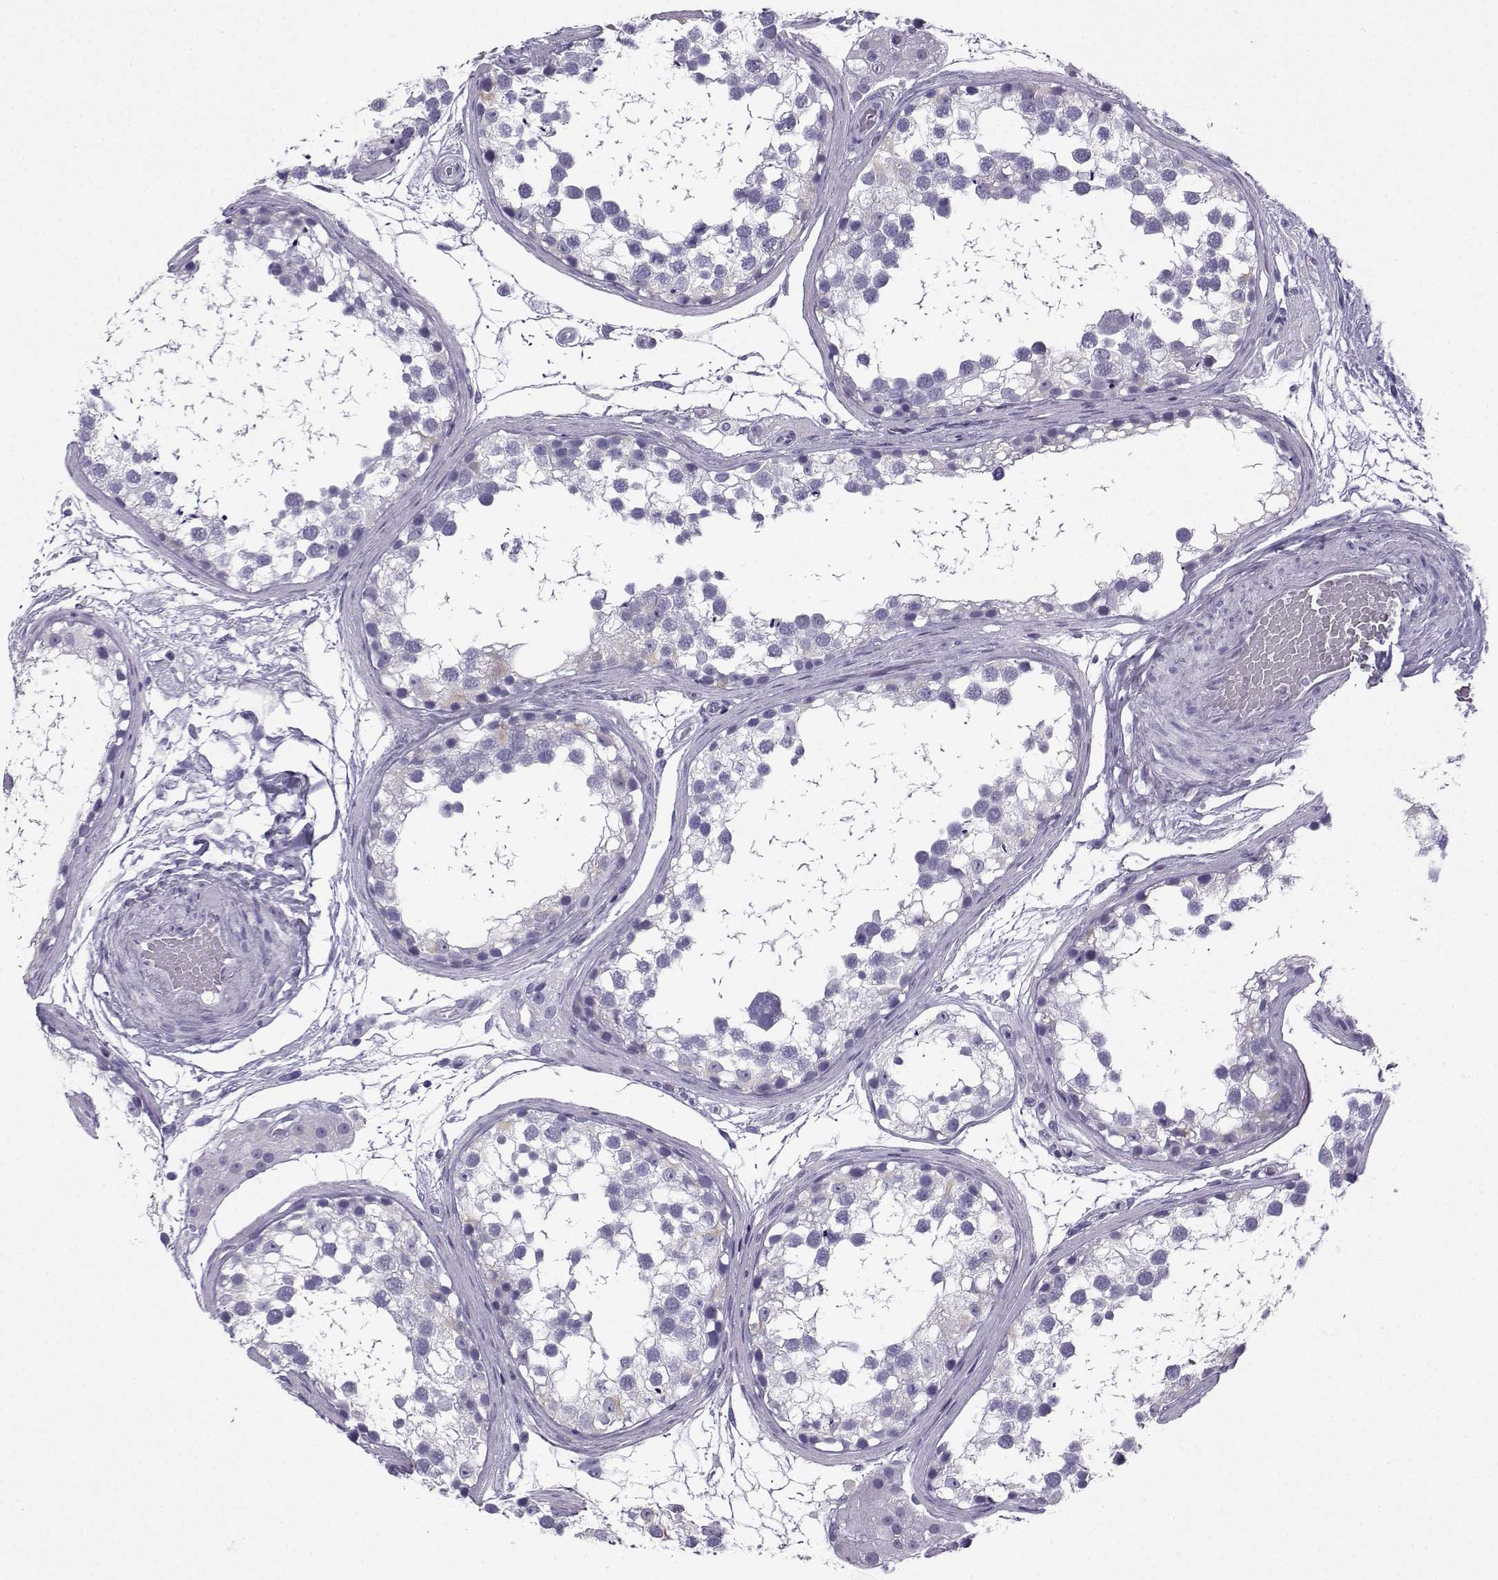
{"staining": {"intensity": "negative", "quantity": "none", "location": "none"}, "tissue": "testis", "cell_type": "Cells in seminiferous ducts", "image_type": "normal", "snomed": [{"axis": "morphology", "description": "Normal tissue, NOS"}, {"axis": "morphology", "description": "Seminoma, NOS"}, {"axis": "topography", "description": "Testis"}], "caption": "This histopathology image is of unremarkable testis stained with IHC to label a protein in brown with the nuclei are counter-stained blue. There is no expression in cells in seminiferous ducts.", "gene": "NEFL", "patient": {"sex": "male", "age": 65}}